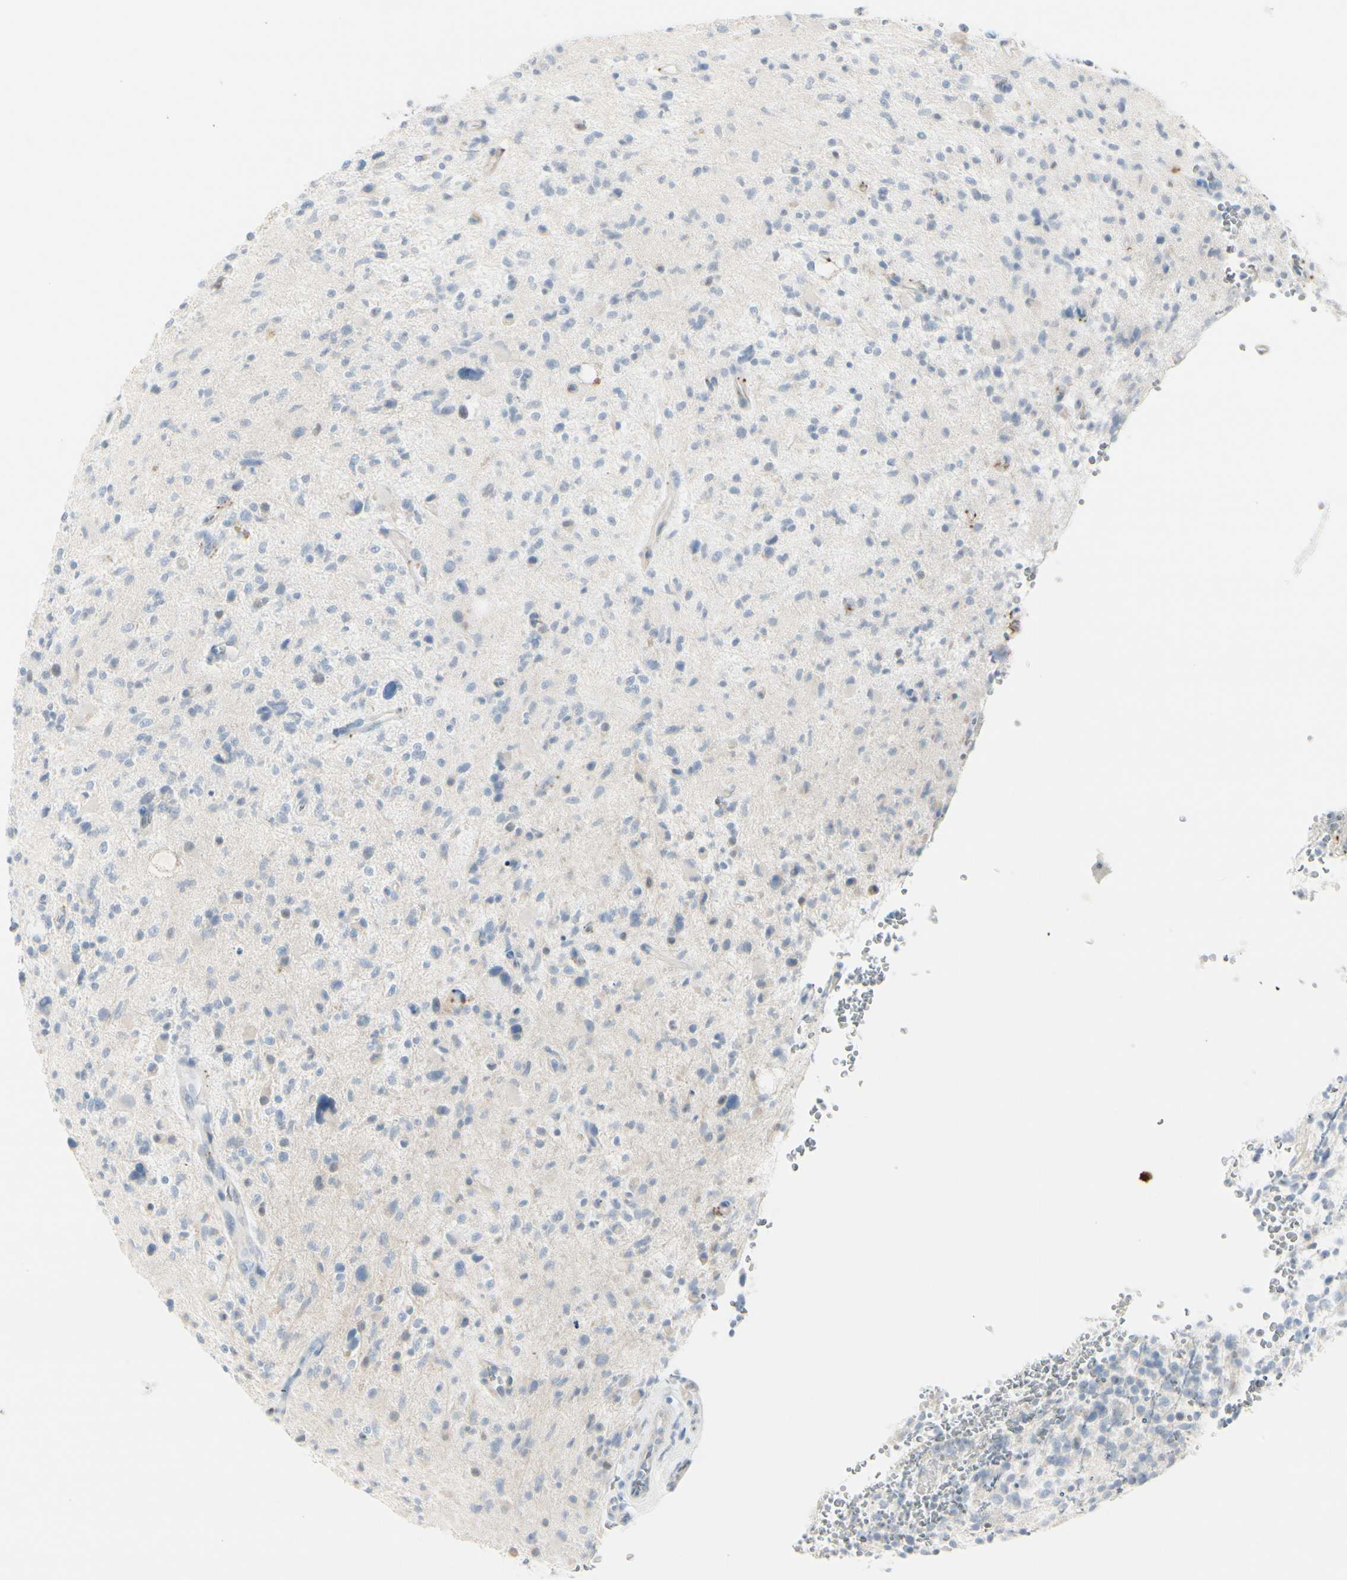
{"staining": {"intensity": "weak", "quantity": "<25%", "location": "cytoplasmic/membranous"}, "tissue": "glioma", "cell_type": "Tumor cells", "image_type": "cancer", "snomed": [{"axis": "morphology", "description": "Glioma, malignant, High grade"}, {"axis": "topography", "description": "Brain"}], "caption": "Glioma was stained to show a protein in brown. There is no significant positivity in tumor cells. Brightfield microscopy of IHC stained with DAB (brown) and hematoxylin (blue), captured at high magnification.", "gene": "CDHR5", "patient": {"sex": "male", "age": 48}}